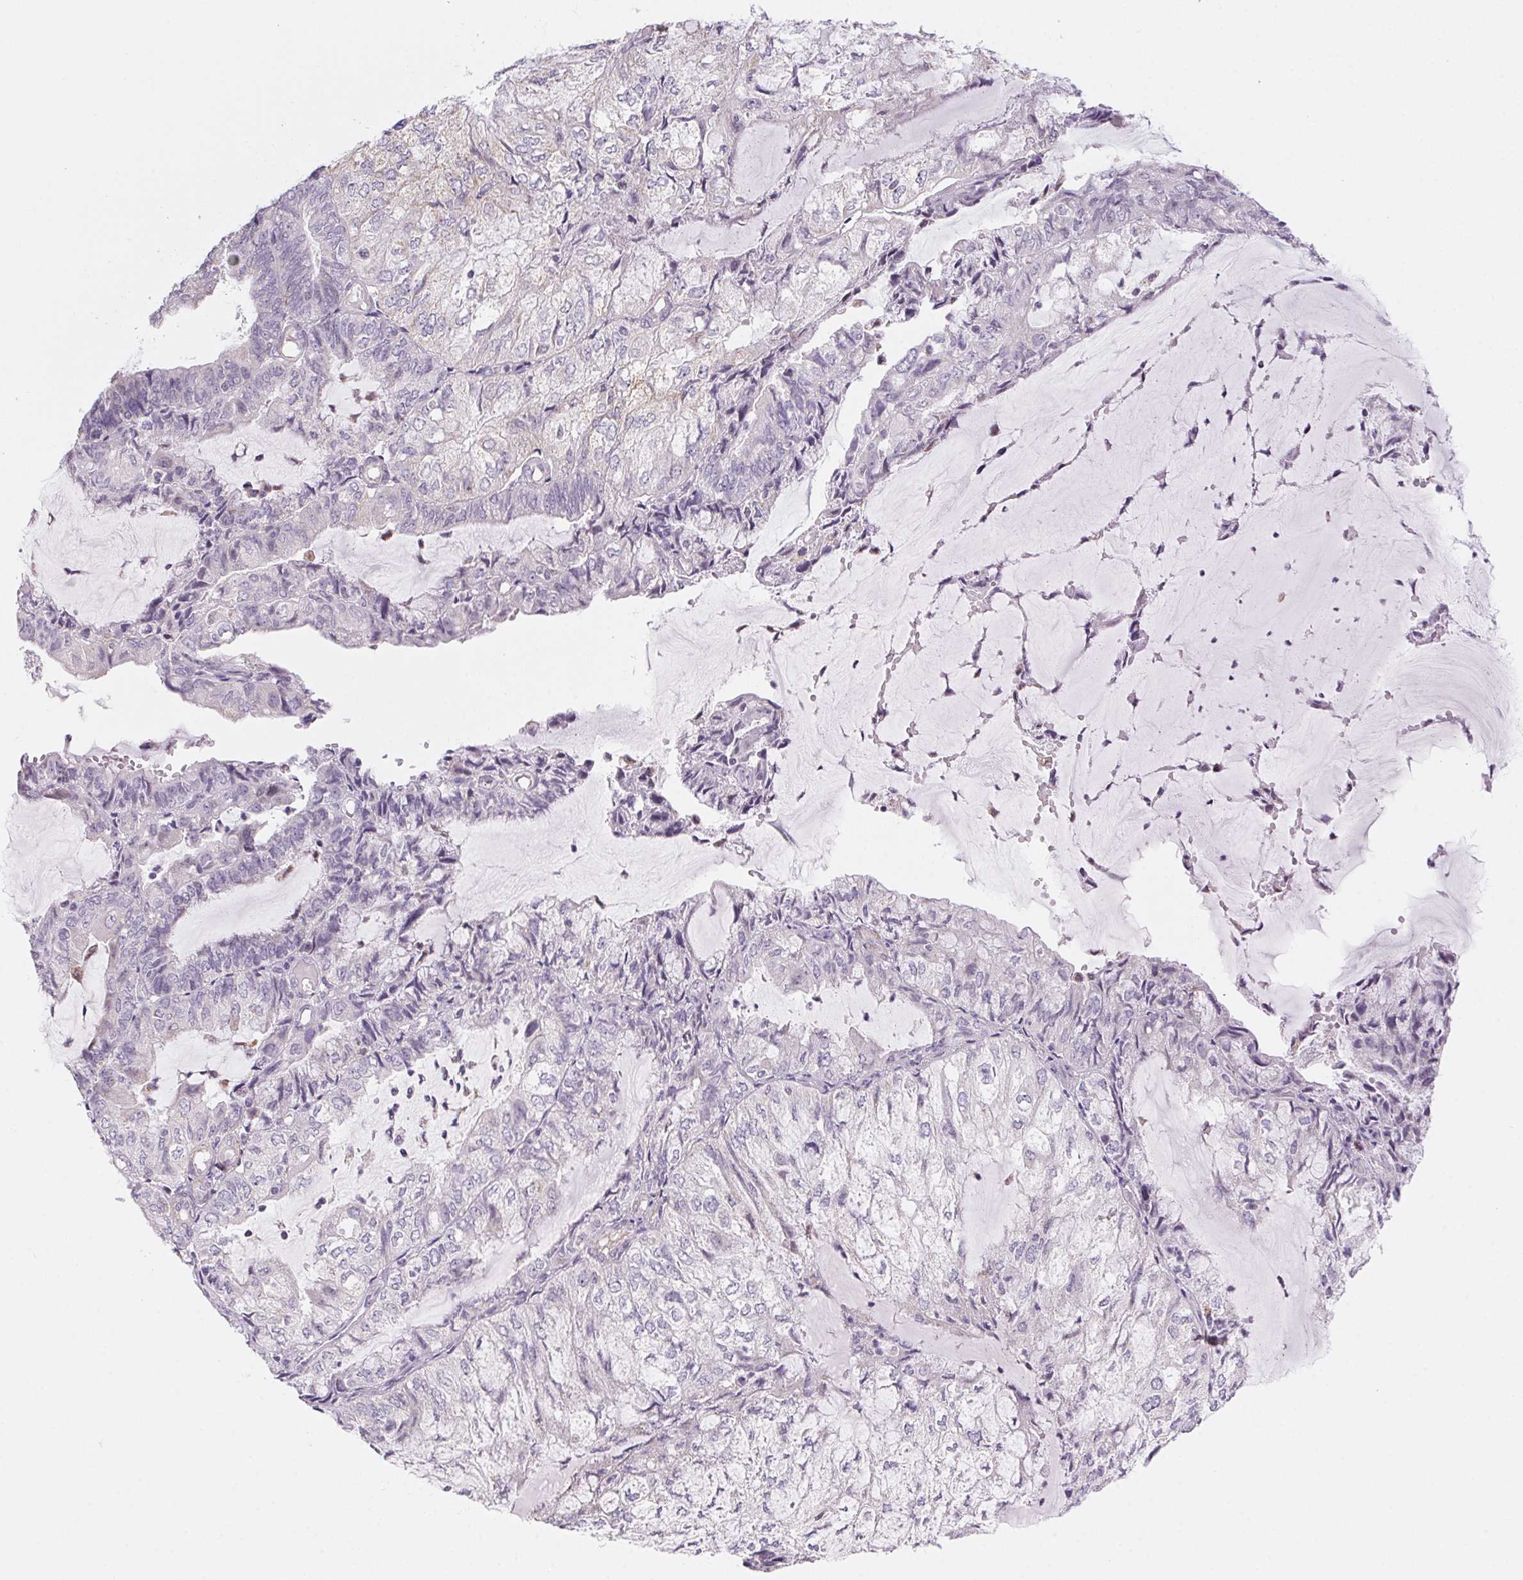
{"staining": {"intensity": "negative", "quantity": "none", "location": "none"}, "tissue": "endometrial cancer", "cell_type": "Tumor cells", "image_type": "cancer", "snomed": [{"axis": "morphology", "description": "Adenocarcinoma, NOS"}, {"axis": "topography", "description": "Endometrium"}], "caption": "Immunohistochemistry (IHC) histopathology image of neoplastic tissue: endometrial cancer stained with DAB exhibits no significant protein staining in tumor cells. (Immunohistochemistry (IHC), brightfield microscopy, high magnification).", "gene": "PRPH", "patient": {"sex": "female", "age": 81}}